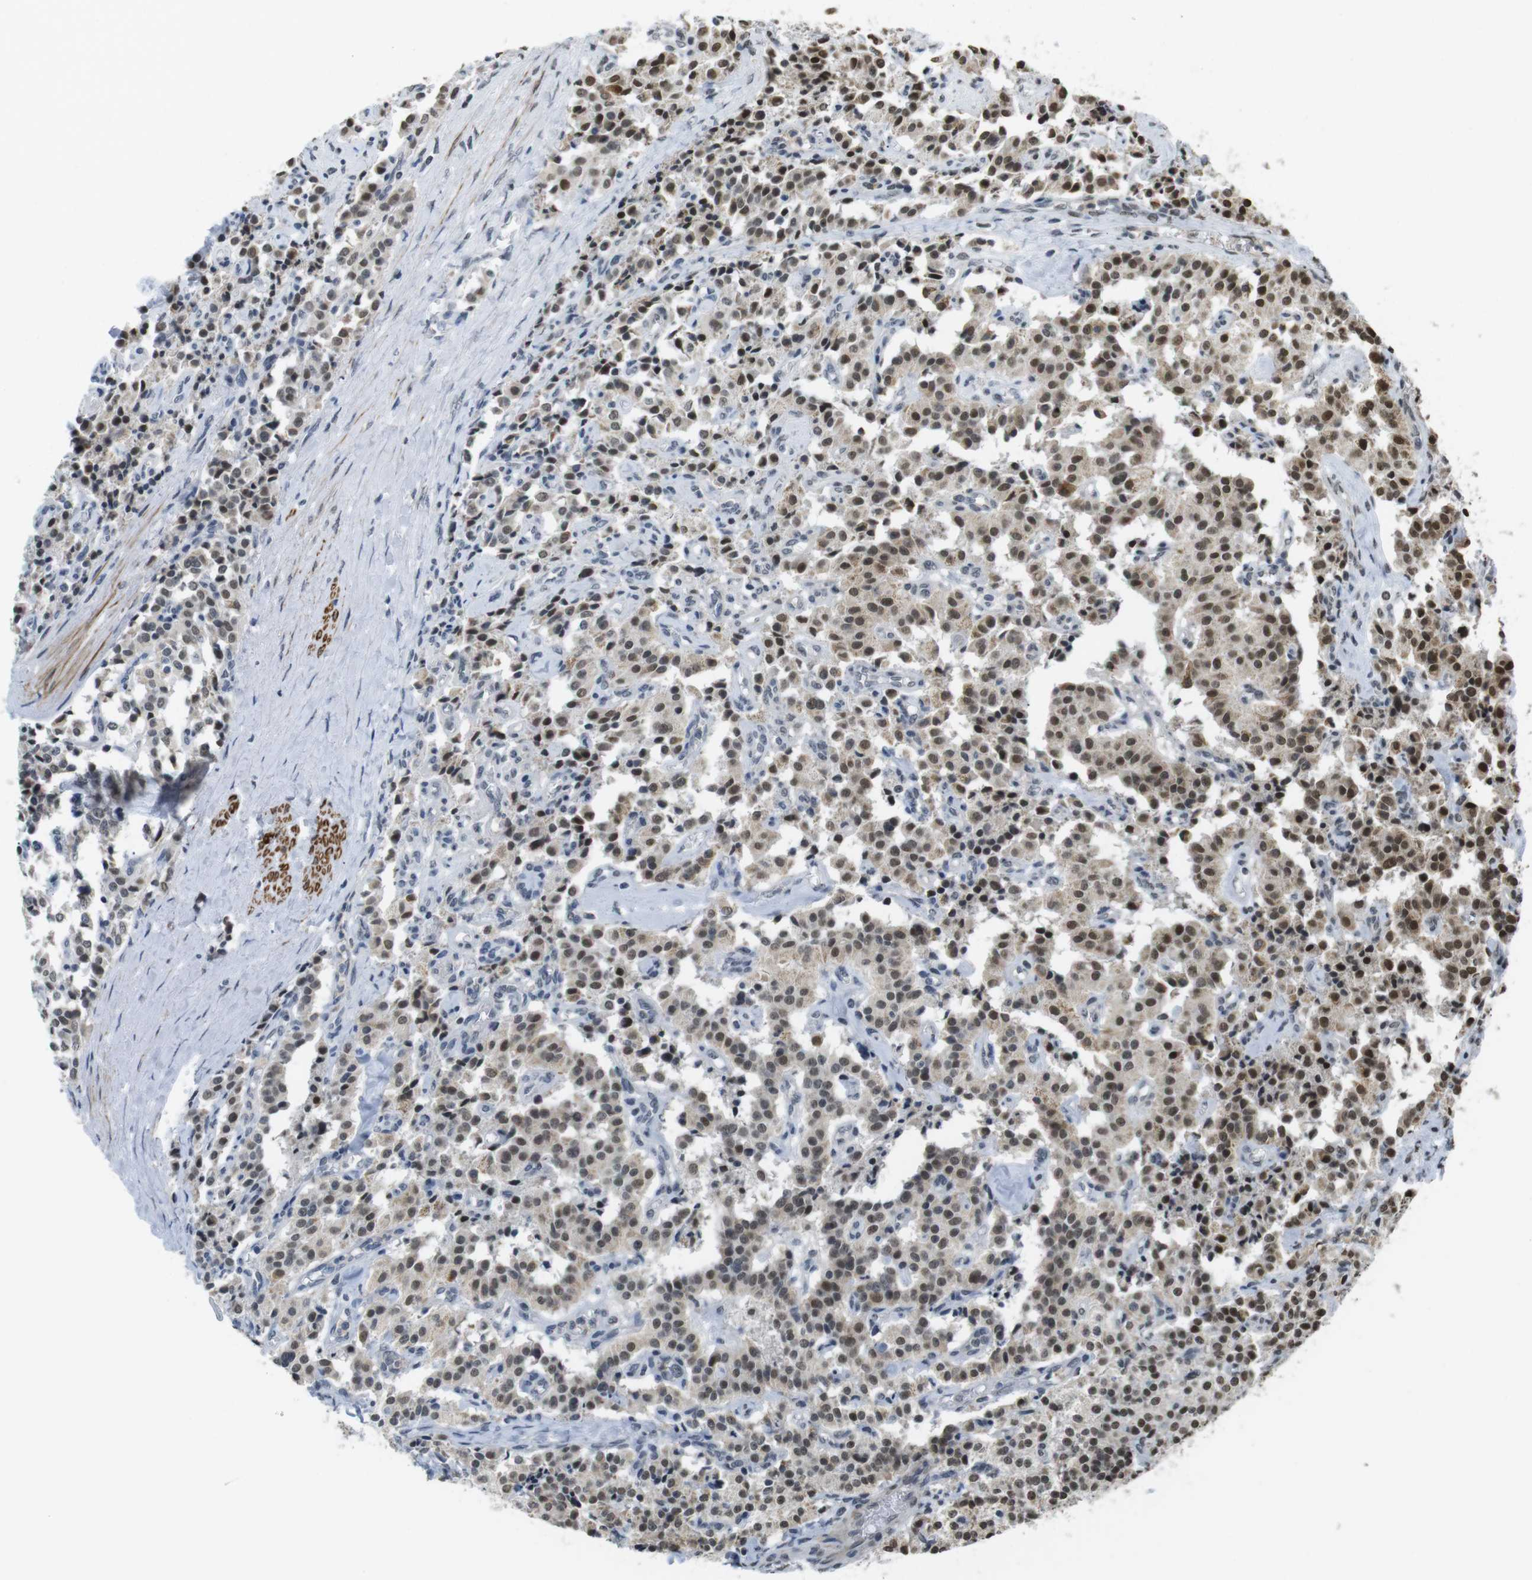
{"staining": {"intensity": "moderate", "quantity": ">75%", "location": "nuclear"}, "tissue": "carcinoid", "cell_type": "Tumor cells", "image_type": "cancer", "snomed": [{"axis": "morphology", "description": "Carcinoid, malignant, NOS"}, {"axis": "topography", "description": "Lung"}], "caption": "Malignant carcinoid tissue shows moderate nuclear staining in about >75% of tumor cells", "gene": "USP7", "patient": {"sex": "male", "age": 30}}